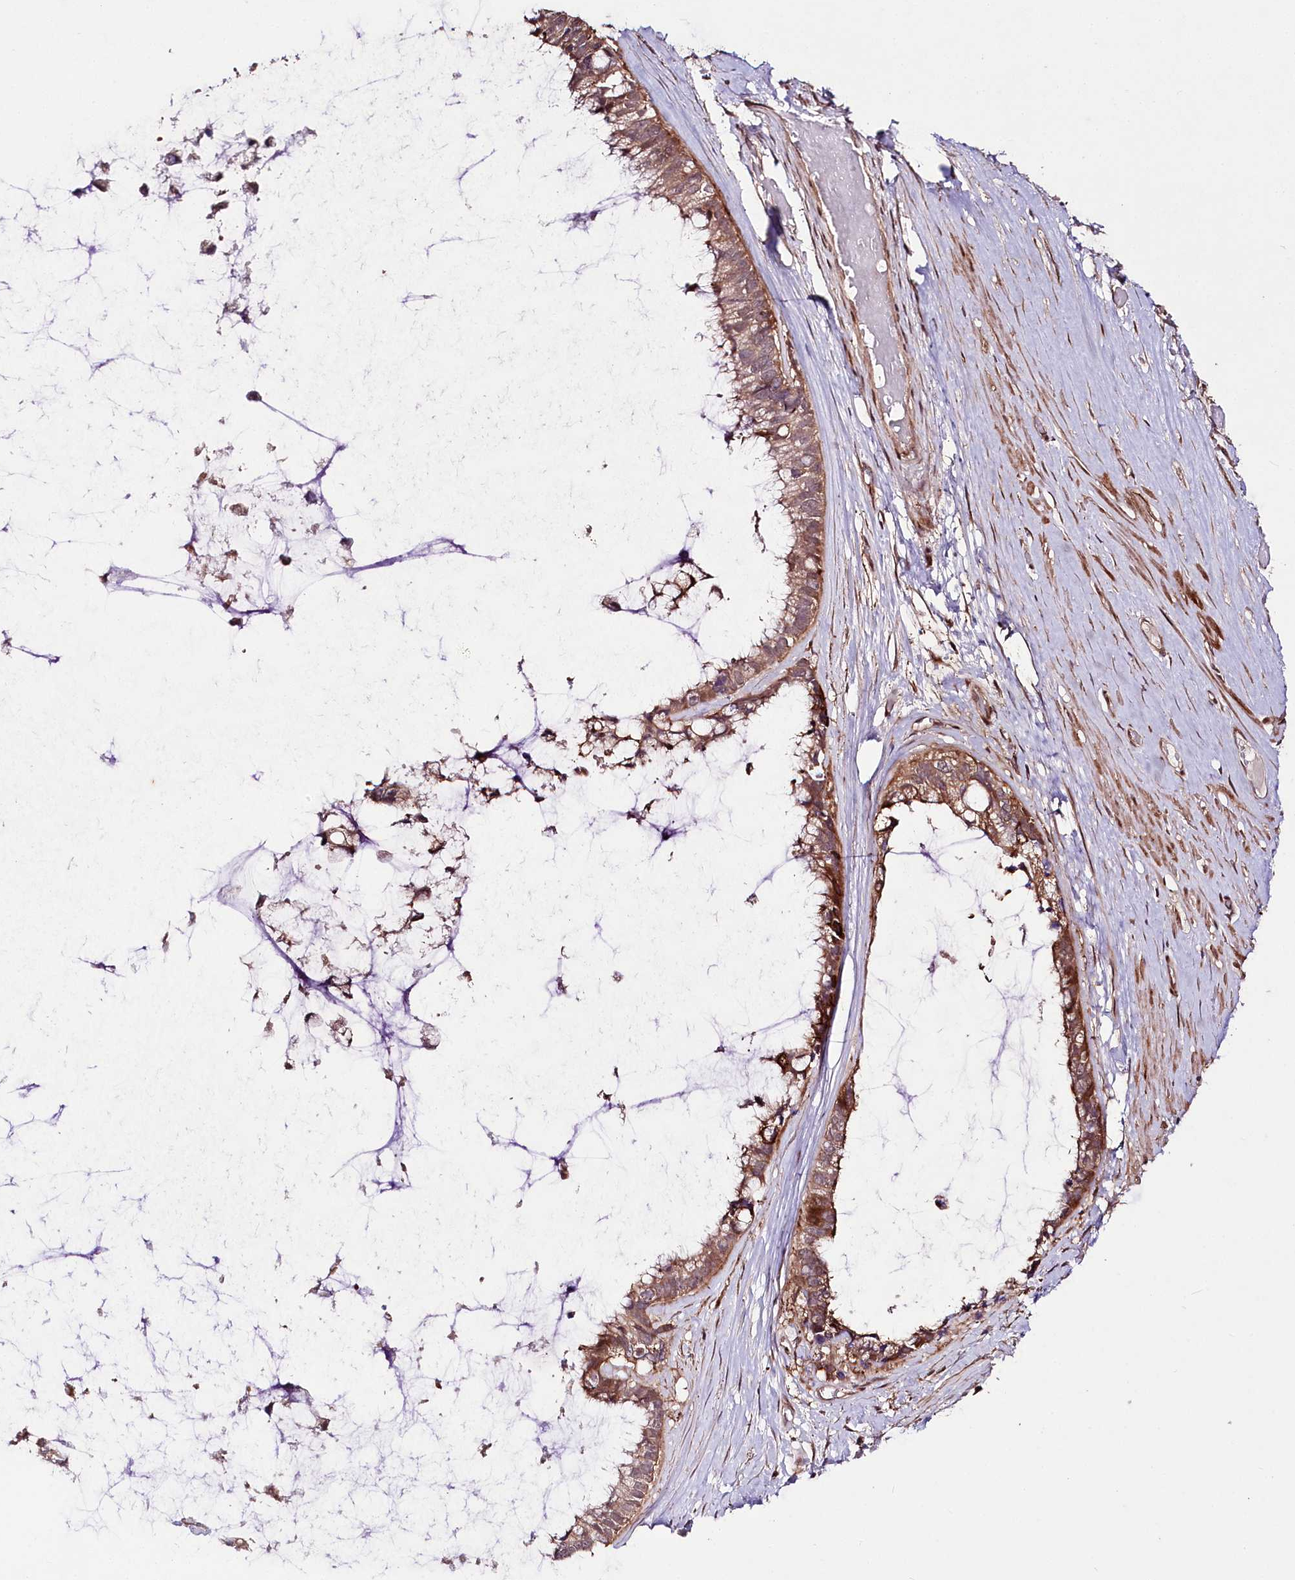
{"staining": {"intensity": "moderate", "quantity": ">75%", "location": "cytoplasmic/membranous"}, "tissue": "ovarian cancer", "cell_type": "Tumor cells", "image_type": "cancer", "snomed": [{"axis": "morphology", "description": "Cystadenocarcinoma, mucinous, NOS"}, {"axis": "topography", "description": "Ovary"}], "caption": "IHC staining of ovarian mucinous cystadenocarcinoma, which exhibits medium levels of moderate cytoplasmic/membranous positivity in about >75% of tumor cells indicating moderate cytoplasmic/membranous protein positivity. The staining was performed using DAB (brown) for protein detection and nuclei were counterstained in hematoxylin (blue).", "gene": "PHLDB1", "patient": {"sex": "female", "age": 39}}